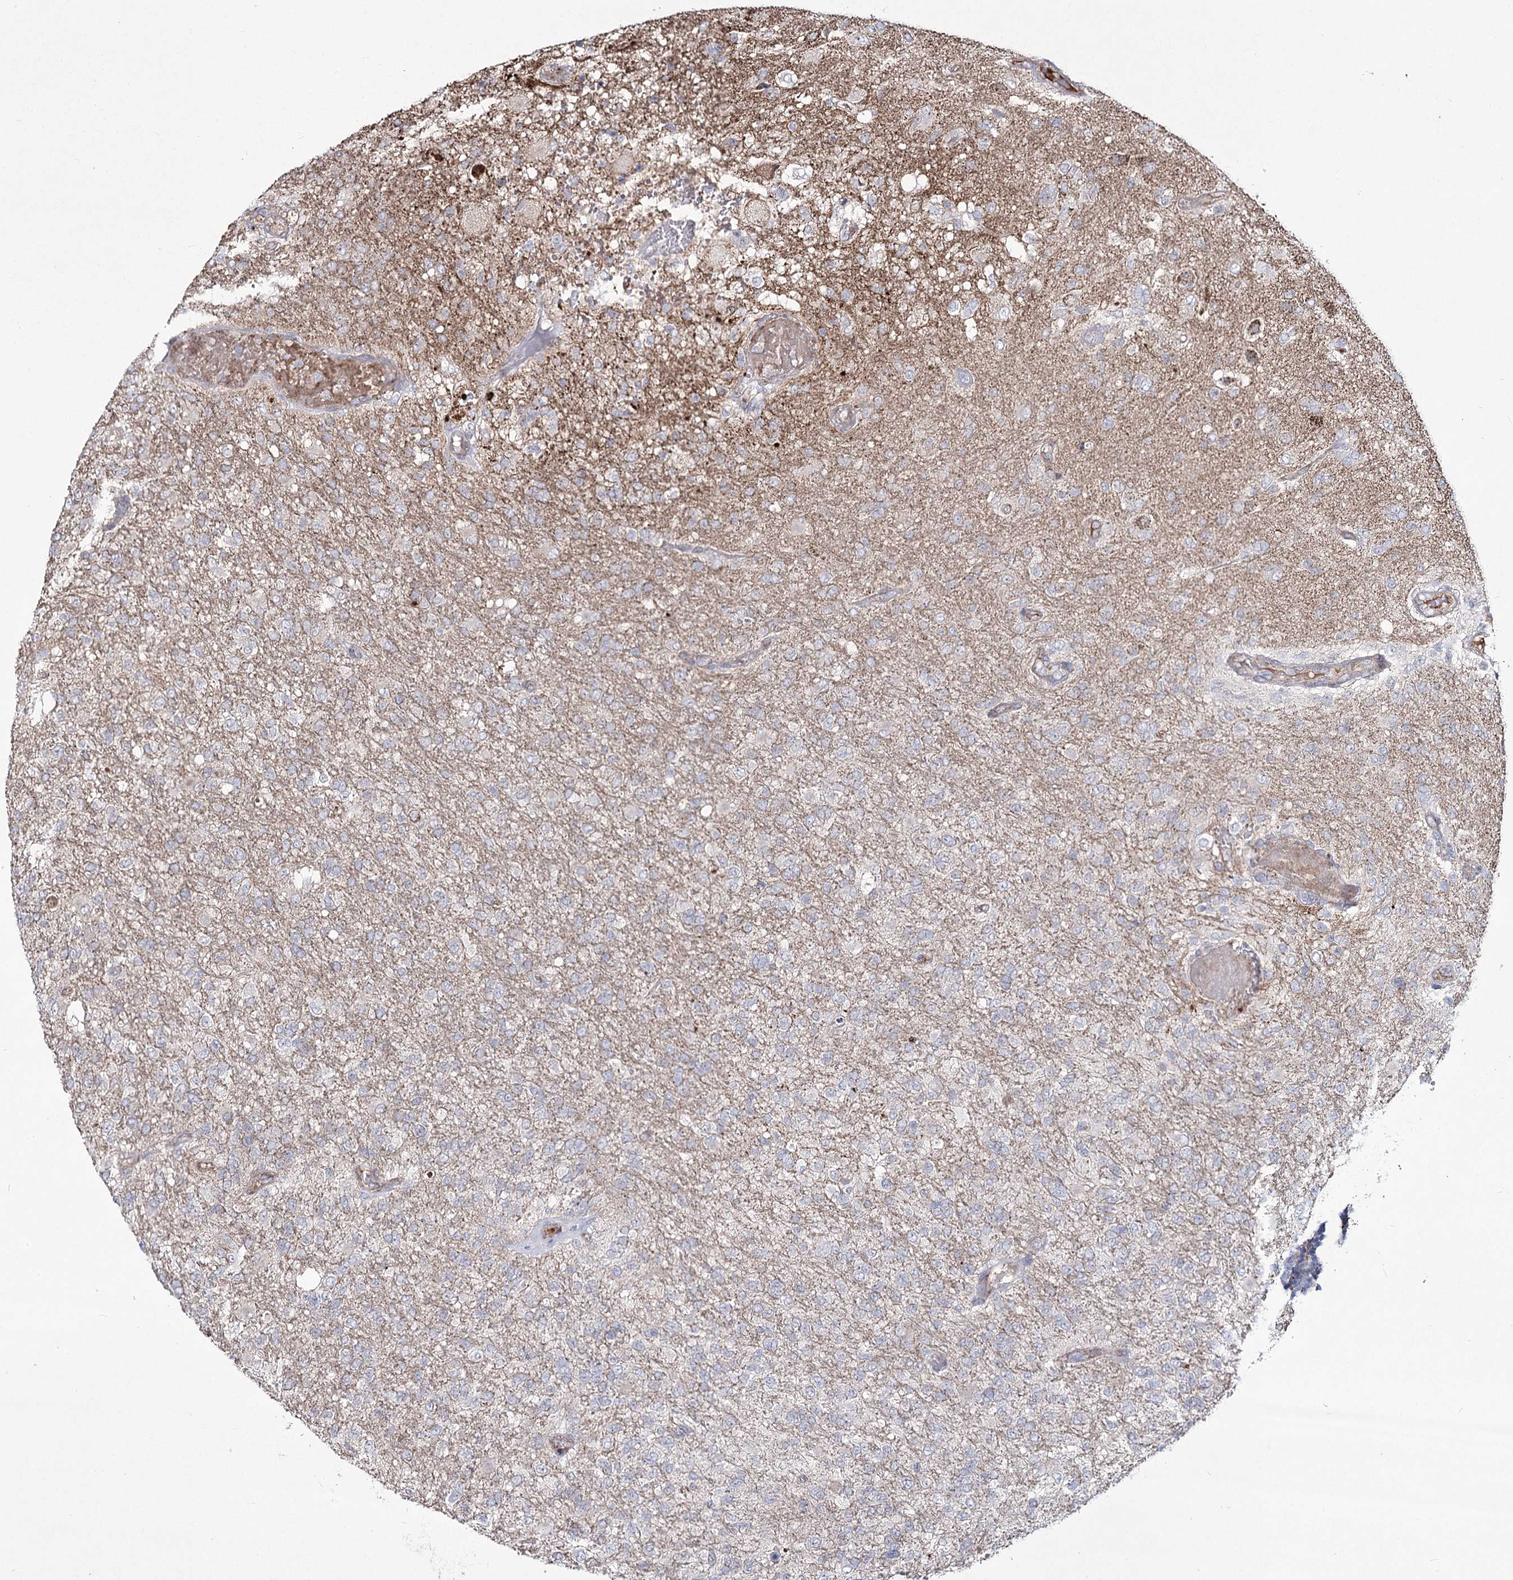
{"staining": {"intensity": "weak", "quantity": "<25%", "location": "cytoplasmic/membranous"}, "tissue": "glioma", "cell_type": "Tumor cells", "image_type": "cancer", "snomed": [{"axis": "morphology", "description": "Glioma, malignant, High grade"}, {"axis": "topography", "description": "Brain"}], "caption": "Tumor cells are negative for brown protein staining in malignant high-grade glioma.", "gene": "ME3", "patient": {"sex": "female", "age": 74}}